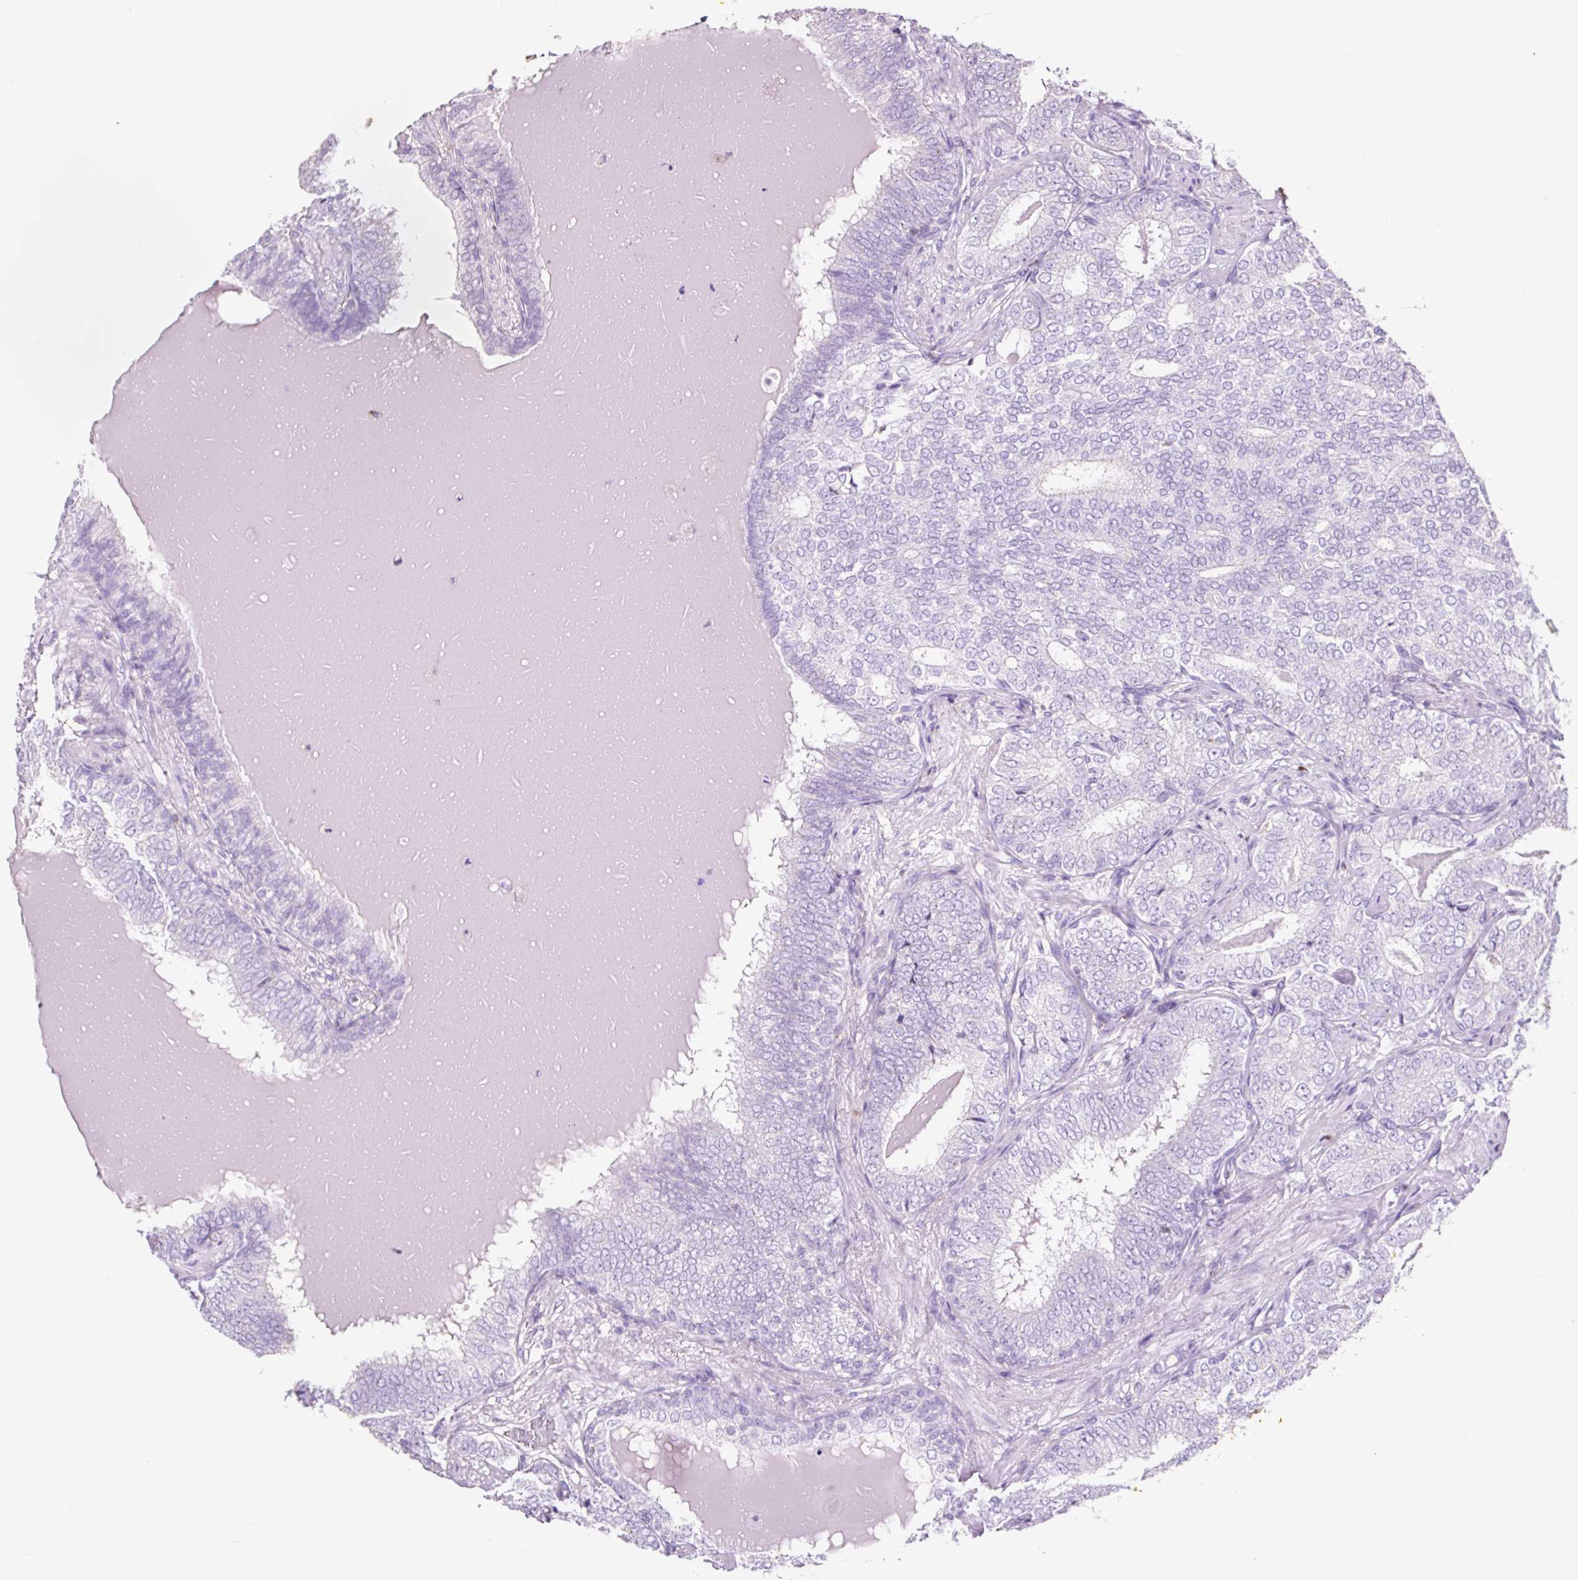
{"staining": {"intensity": "negative", "quantity": "none", "location": "none"}, "tissue": "prostate cancer", "cell_type": "Tumor cells", "image_type": "cancer", "snomed": [{"axis": "morphology", "description": "Adenocarcinoma, High grade"}, {"axis": "topography", "description": "Prostate"}], "caption": "The micrograph demonstrates no staining of tumor cells in adenocarcinoma (high-grade) (prostate).", "gene": "OR10A7", "patient": {"sex": "male", "age": 72}}